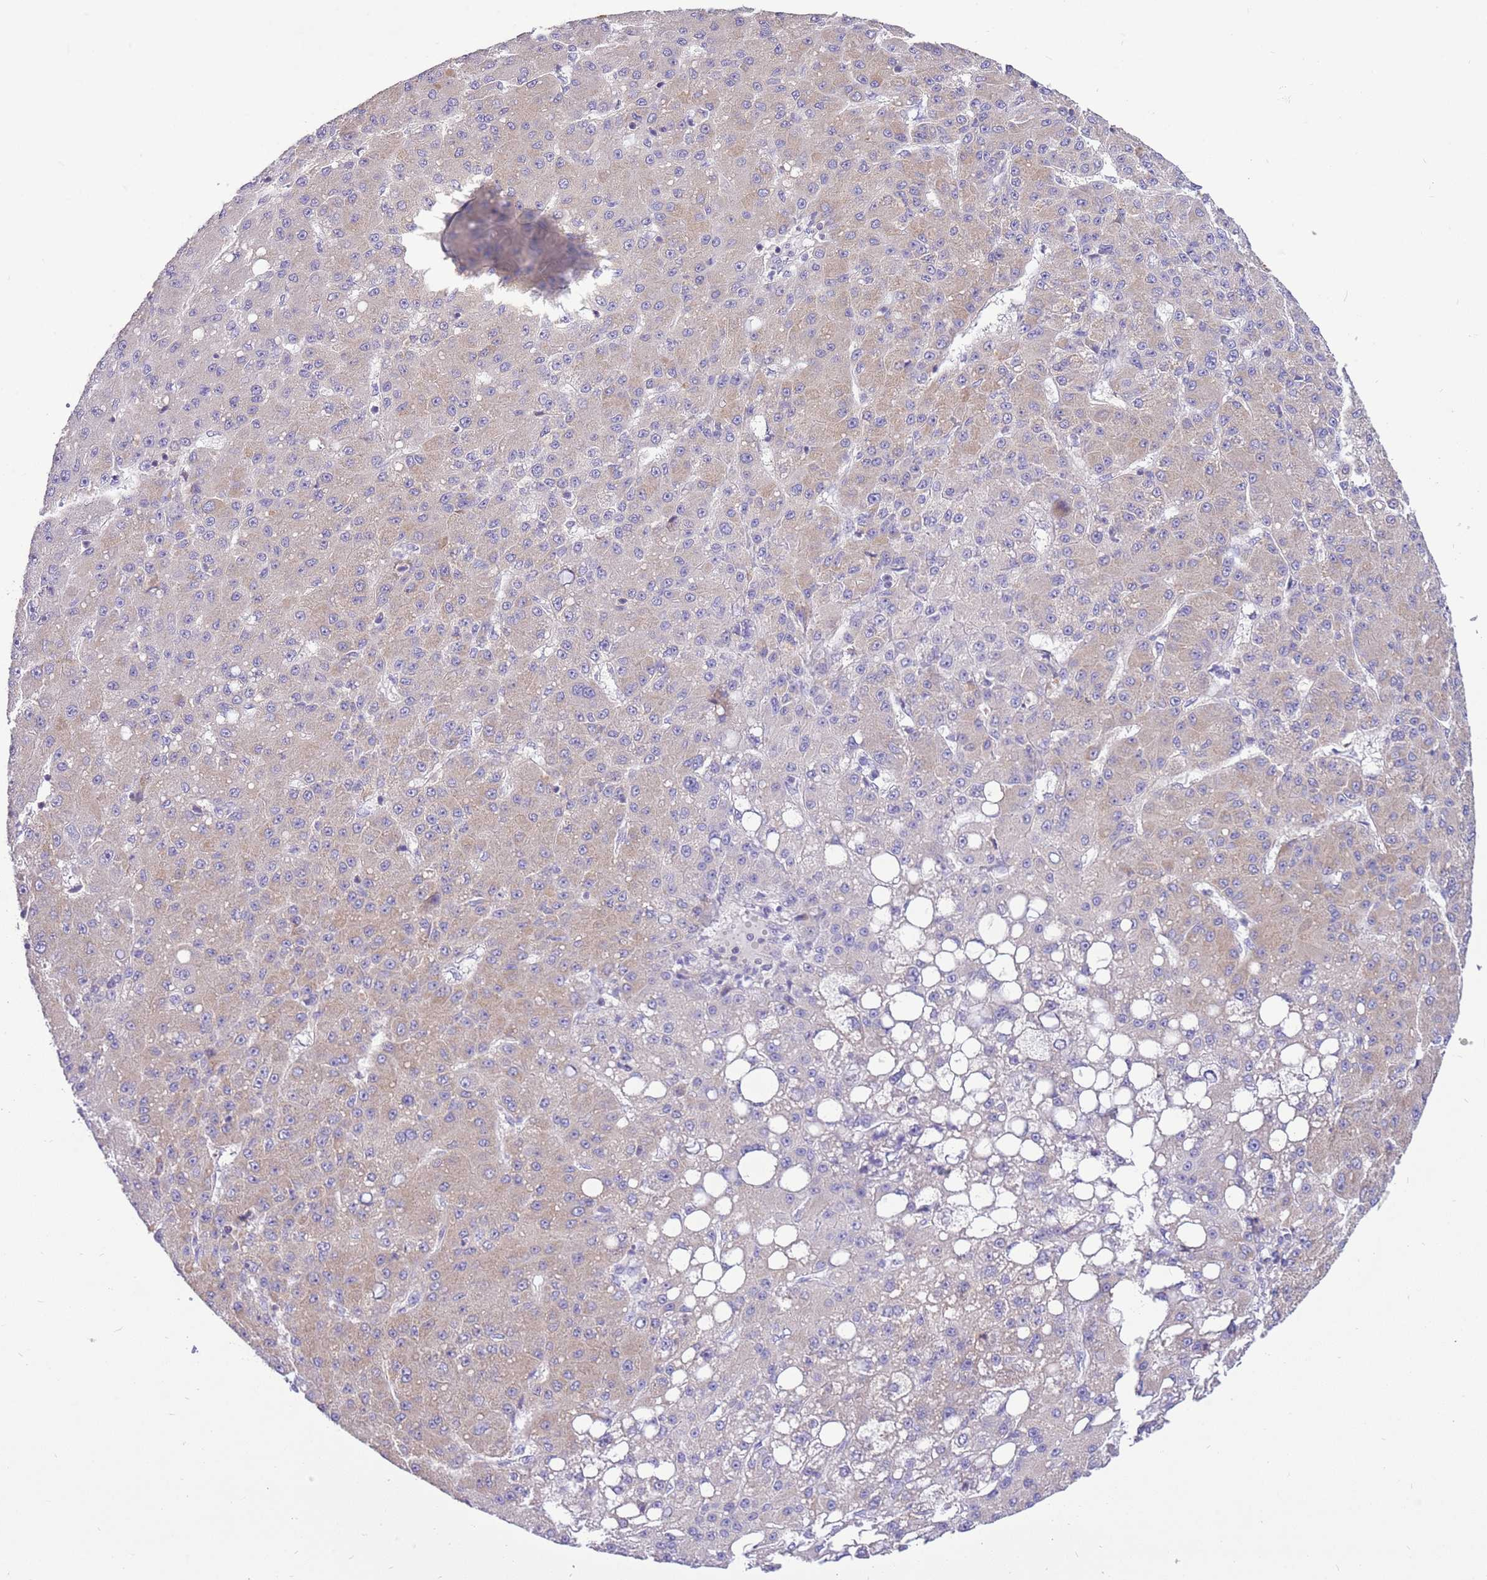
{"staining": {"intensity": "weak", "quantity": "25%-75%", "location": "cytoplasmic/membranous"}, "tissue": "liver cancer", "cell_type": "Tumor cells", "image_type": "cancer", "snomed": [{"axis": "morphology", "description": "Carcinoma, Hepatocellular, NOS"}, {"axis": "topography", "description": "Liver"}], "caption": "Immunohistochemistry micrograph of neoplastic tissue: human liver cancer stained using immunohistochemistry reveals low levels of weak protein expression localized specifically in the cytoplasmic/membranous of tumor cells, appearing as a cytoplasmic/membranous brown color.", "gene": "GLCE", "patient": {"sex": "male", "age": 67}}